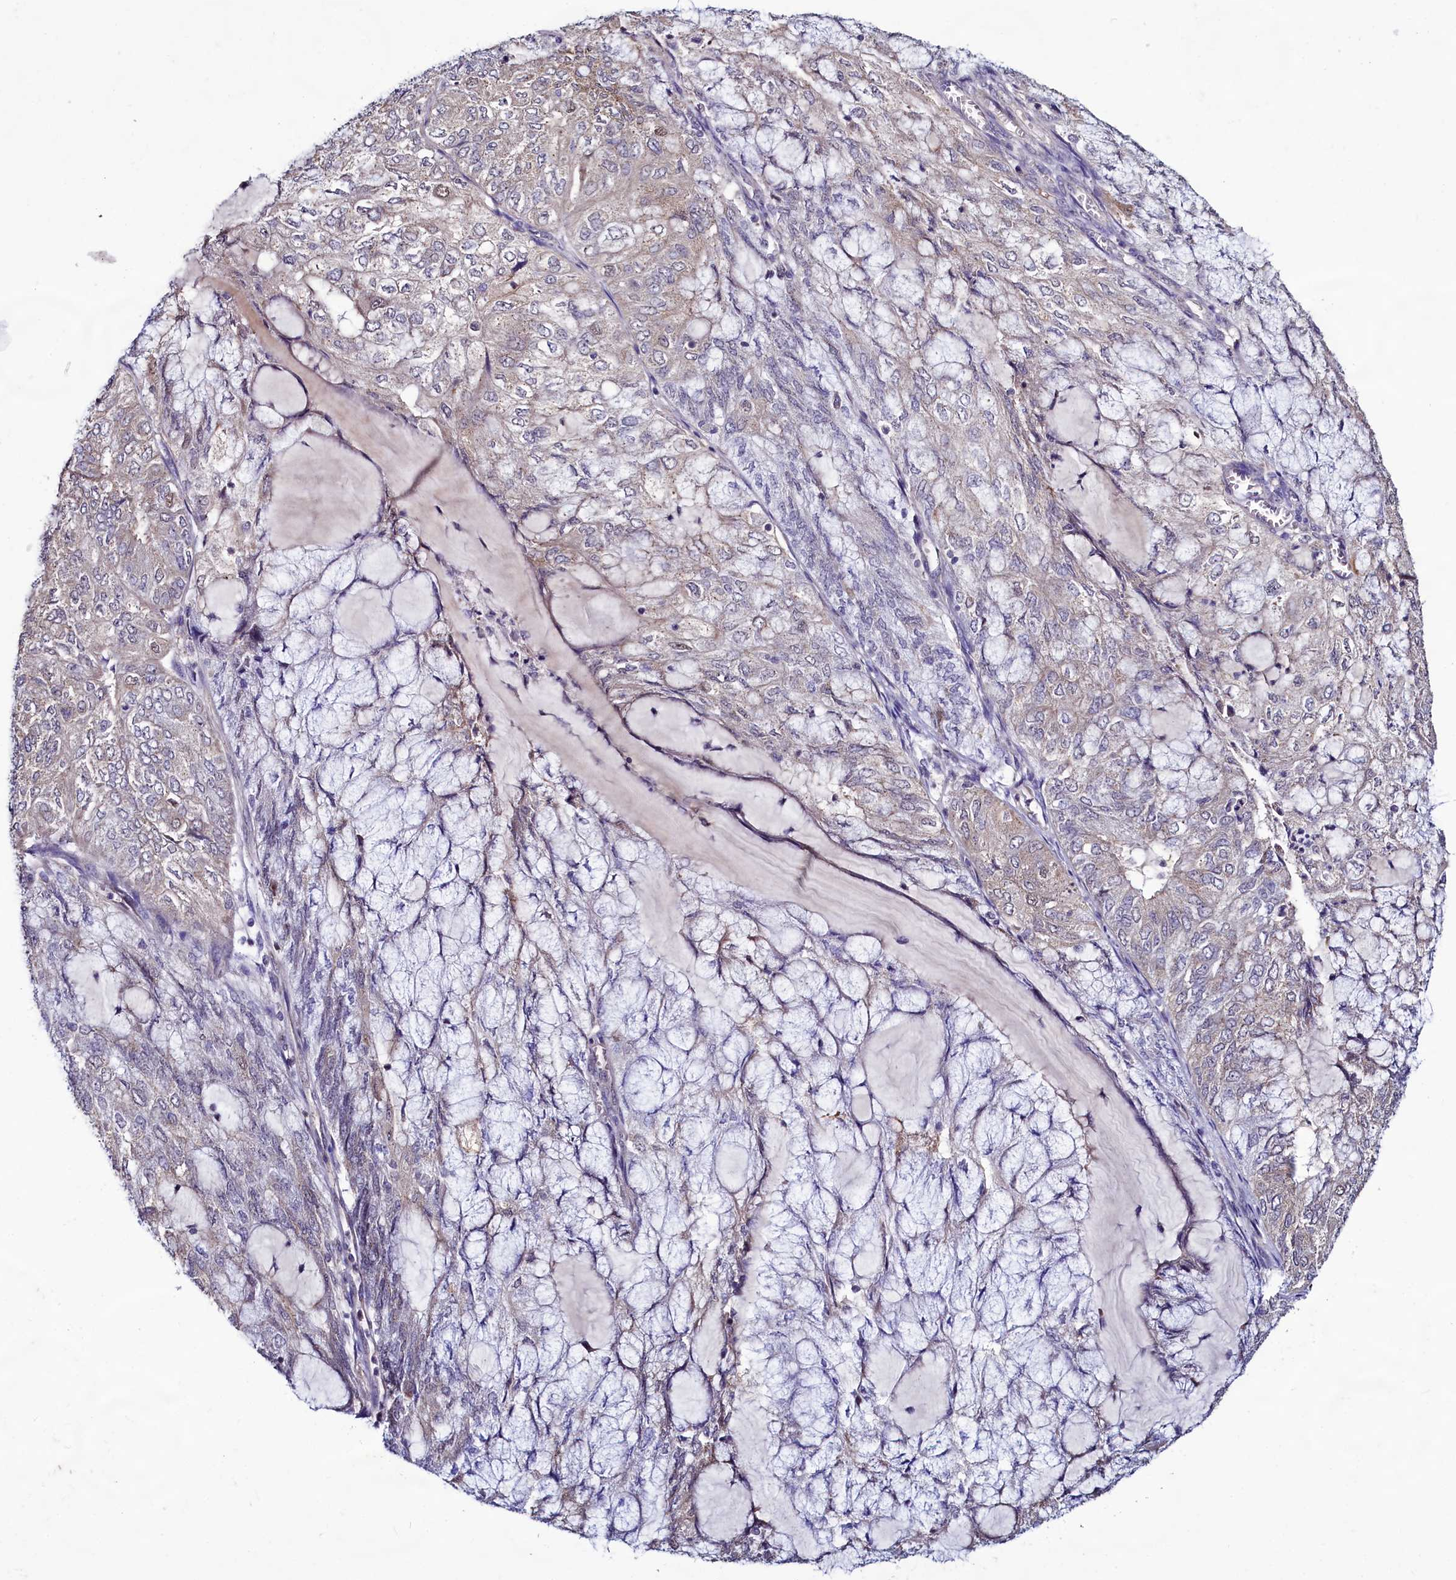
{"staining": {"intensity": "weak", "quantity": ">75%", "location": "cytoplasmic/membranous"}, "tissue": "endometrial cancer", "cell_type": "Tumor cells", "image_type": "cancer", "snomed": [{"axis": "morphology", "description": "Adenocarcinoma, NOS"}, {"axis": "topography", "description": "Endometrium"}], "caption": "The photomicrograph shows staining of endometrial cancer (adenocarcinoma), revealing weak cytoplasmic/membranous protein expression (brown color) within tumor cells.", "gene": "SEC24C", "patient": {"sex": "female", "age": 81}}